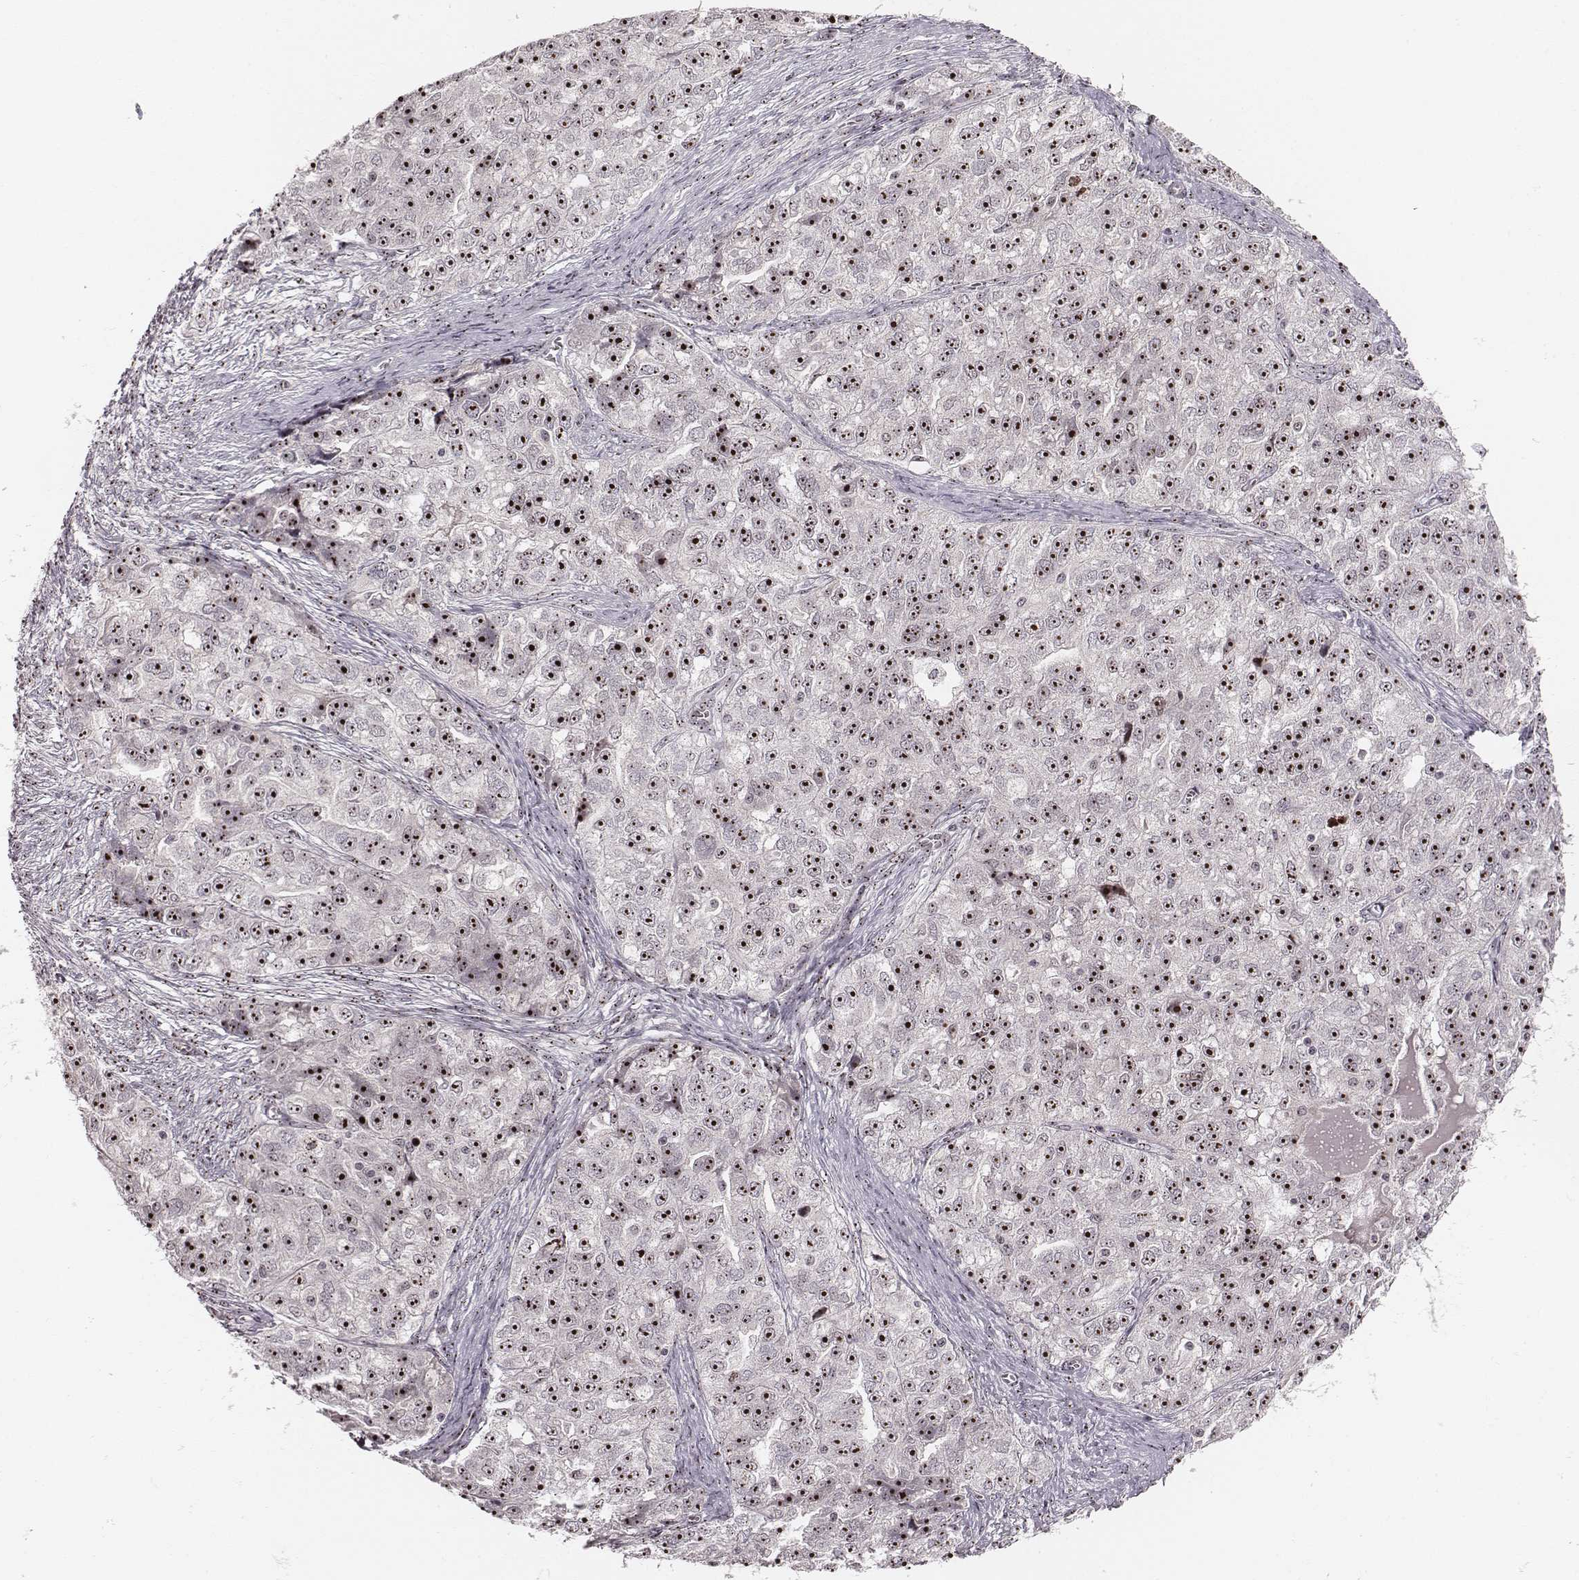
{"staining": {"intensity": "strong", "quantity": ">75%", "location": "nuclear"}, "tissue": "ovarian cancer", "cell_type": "Tumor cells", "image_type": "cancer", "snomed": [{"axis": "morphology", "description": "Cystadenocarcinoma, serous, NOS"}, {"axis": "topography", "description": "Ovary"}], "caption": "Immunohistochemistry (IHC) staining of ovarian cancer (serous cystadenocarcinoma), which displays high levels of strong nuclear staining in about >75% of tumor cells indicating strong nuclear protein expression. The staining was performed using DAB (brown) for protein detection and nuclei were counterstained in hematoxylin (blue).", "gene": "NOP56", "patient": {"sex": "female", "age": 51}}